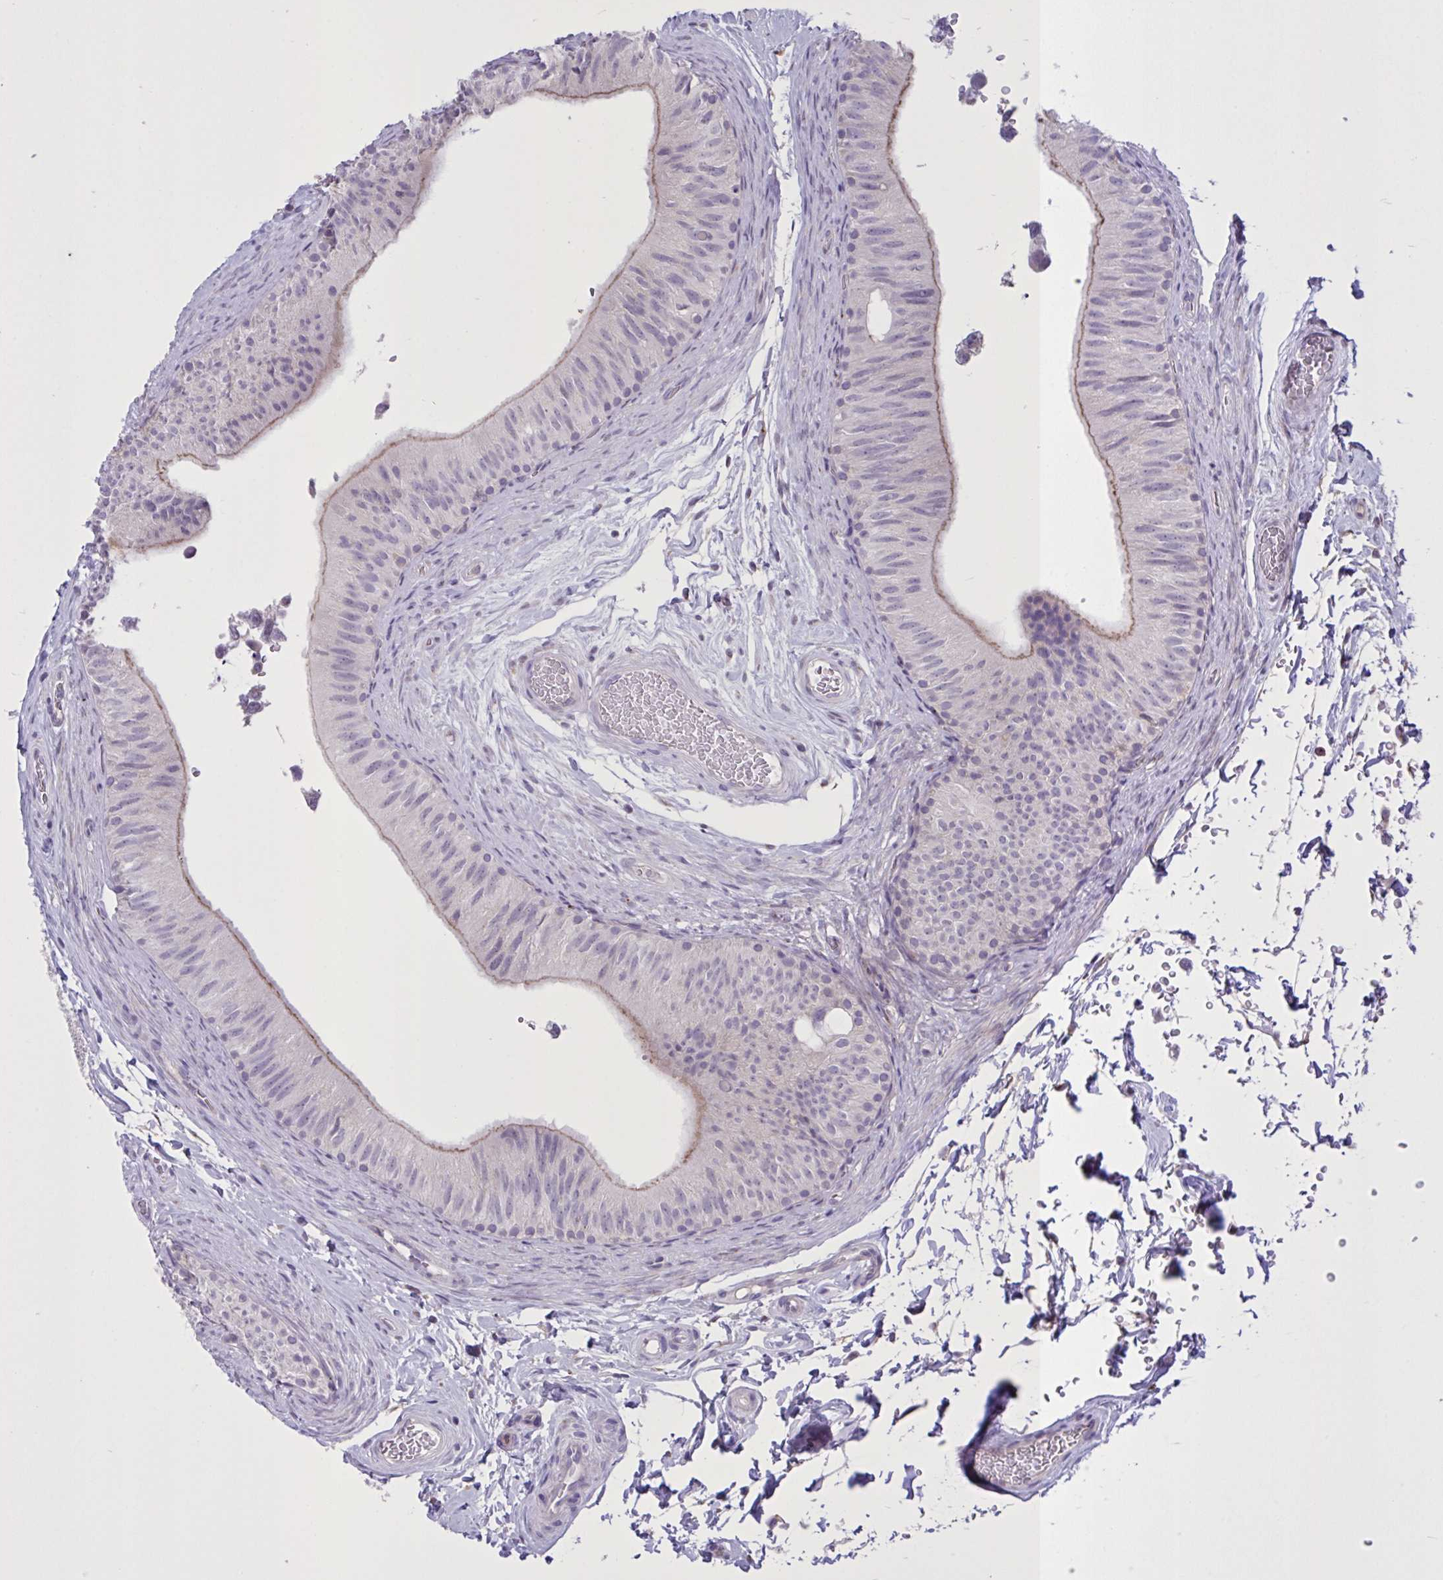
{"staining": {"intensity": "weak", "quantity": "<25%", "location": "cytoplasmic/membranous"}, "tissue": "epididymis", "cell_type": "Glandular cells", "image_type": "normal", "snomed": [{"axis": "morphology", "description": "Normal tissue, NOS"}, {"axis": "topography", "description": "Epididymis, spermatic cord, NOS"}, {"axis": "topography", "description": "Epididymis"}], "caption": "Immunohistochemistry histopathology image of normal epididymis stained for a protein (brown), which reveals no expression in glandular cells.", "gene": "MRGPRX2", "patient": {"sex": "male", "age": 31}}